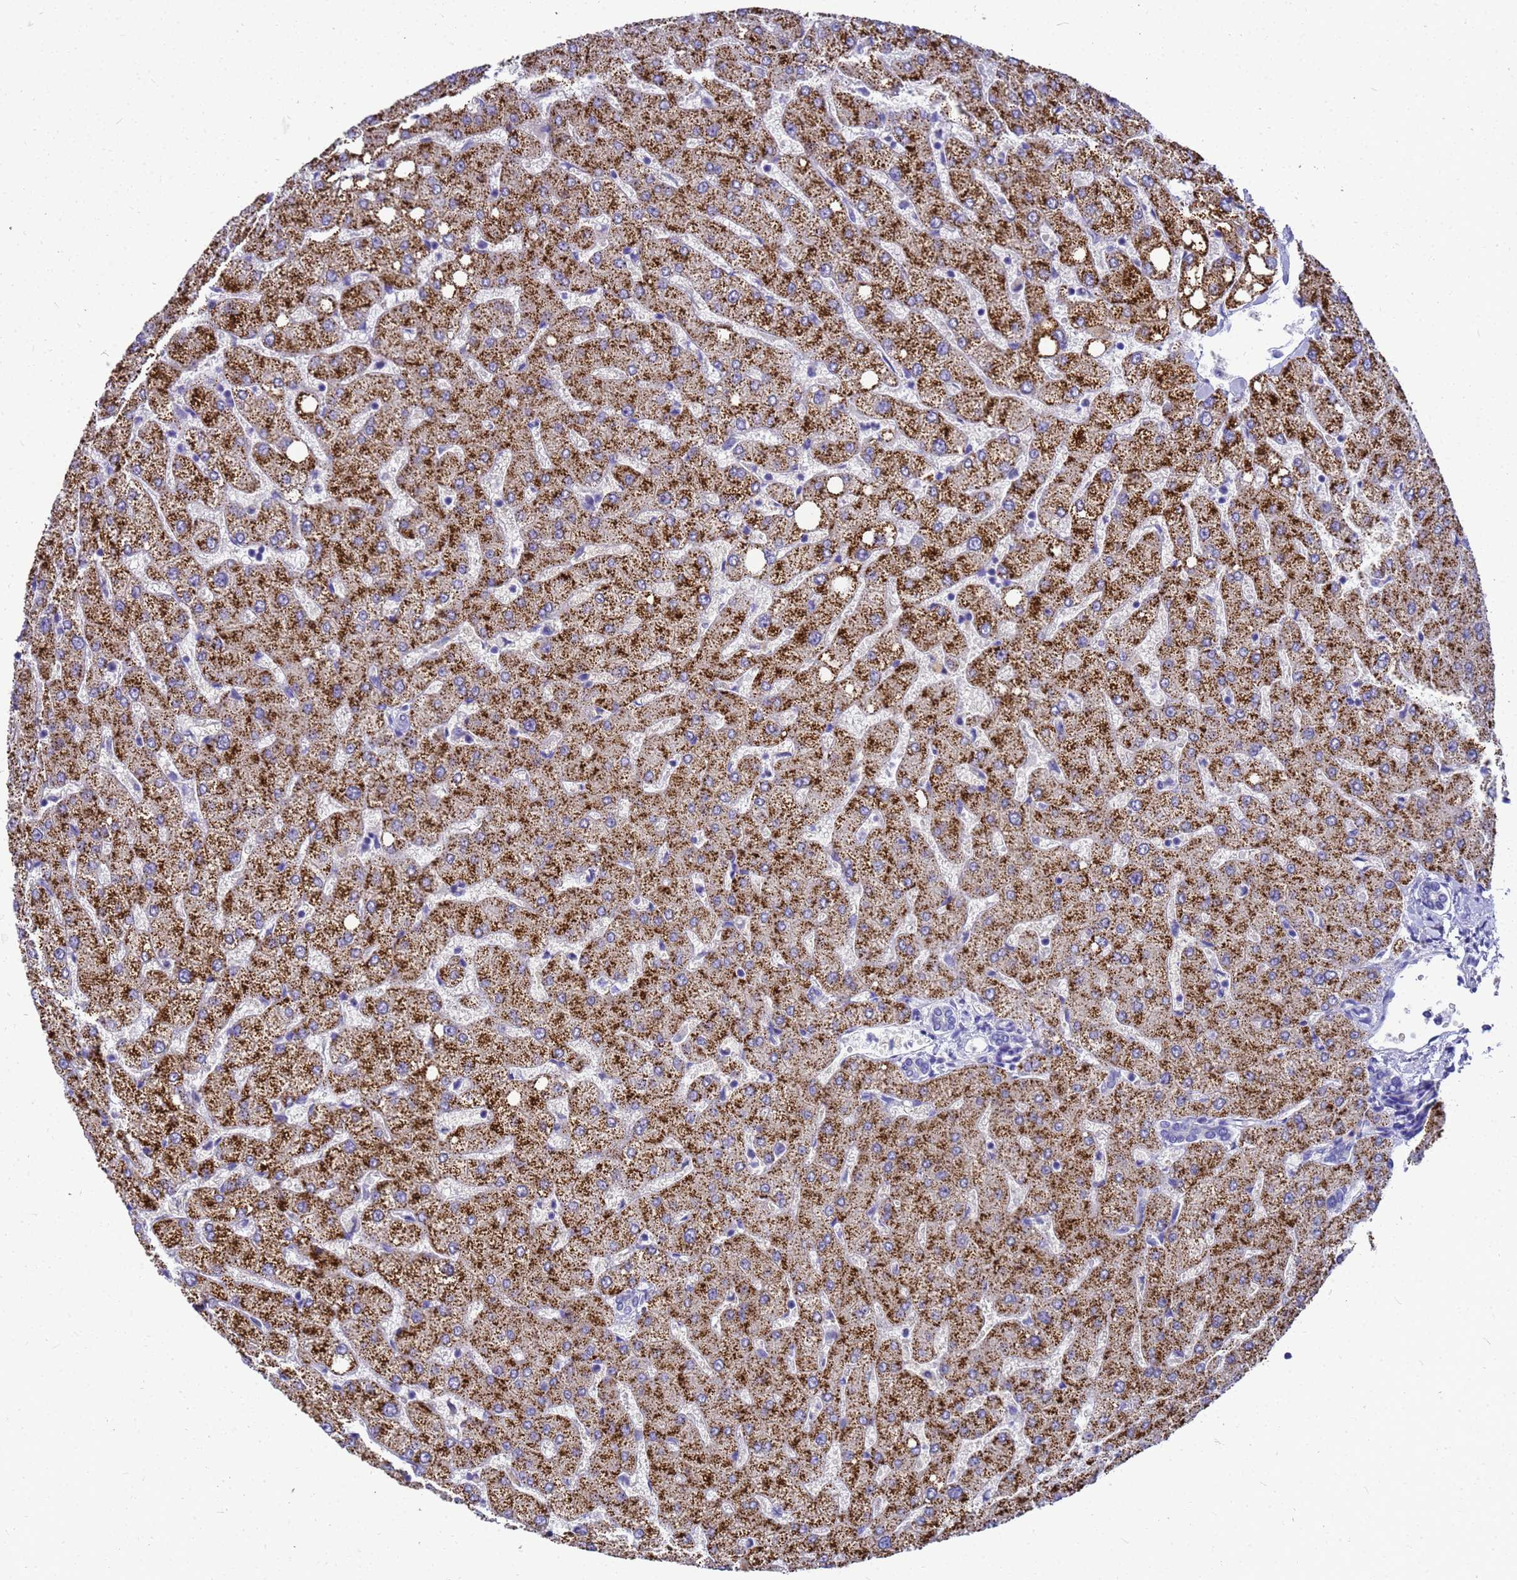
{"staining": {"intensity": "negative", "quantity": "none", "location": "none"}, "tissue": "liver", "cell_type": "Cholangiocytes", "image_type": "normal", "snomed": [{"axis": "morphology", "description": "Normal tissue, NOS"}, {"axis": "topography", "description": "Liver"}], "caption": "This is an immunohistochemistry (IHC) photomicrograph of normal liver. There is no staining in cholangiocytes.", "gene": "MS4A13", "patient": {"sex": "female", "age": 54}}